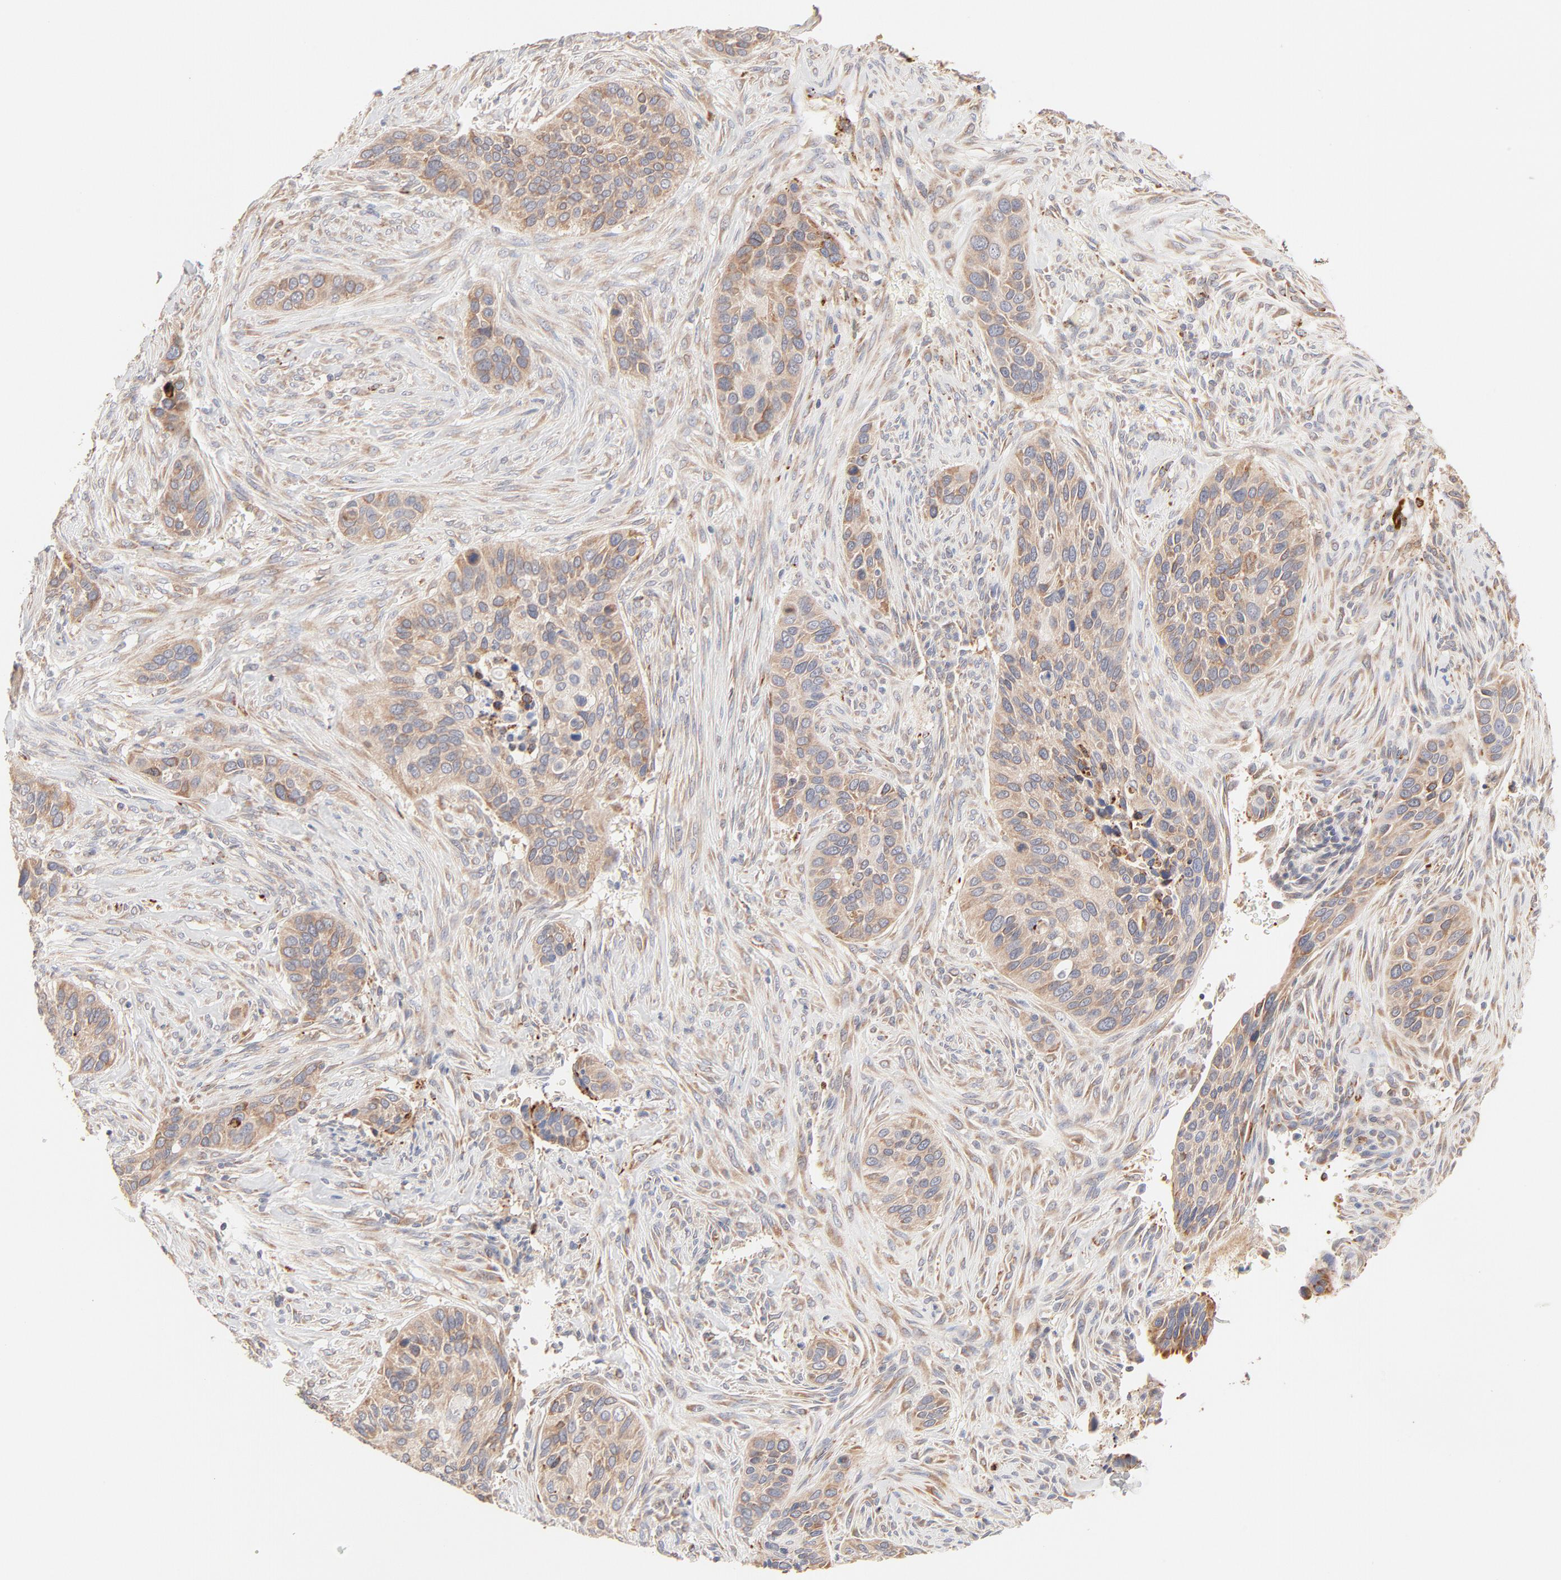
{"staining": {"intensity": "moderate", "quantity": ">75%", "location": "cytoplasmic/membranous"}, "tissue": "cervical cancer", "cell_type": "Tumor cells", "image_type": "cancer", "snomed": [{"axis": "morphology", "description": "Adenocarcinoma, NOS"}, {"axis": "topography", "description": "Cervix"}], "caption": "Tumor cells demonstrate medium levels of moderate cytoplasmic/membranous expression in about >75% of cells in adenocarcinoma (cervical).", "gene": "PARP12", "patient": {"sex": "female", "age": 29}}